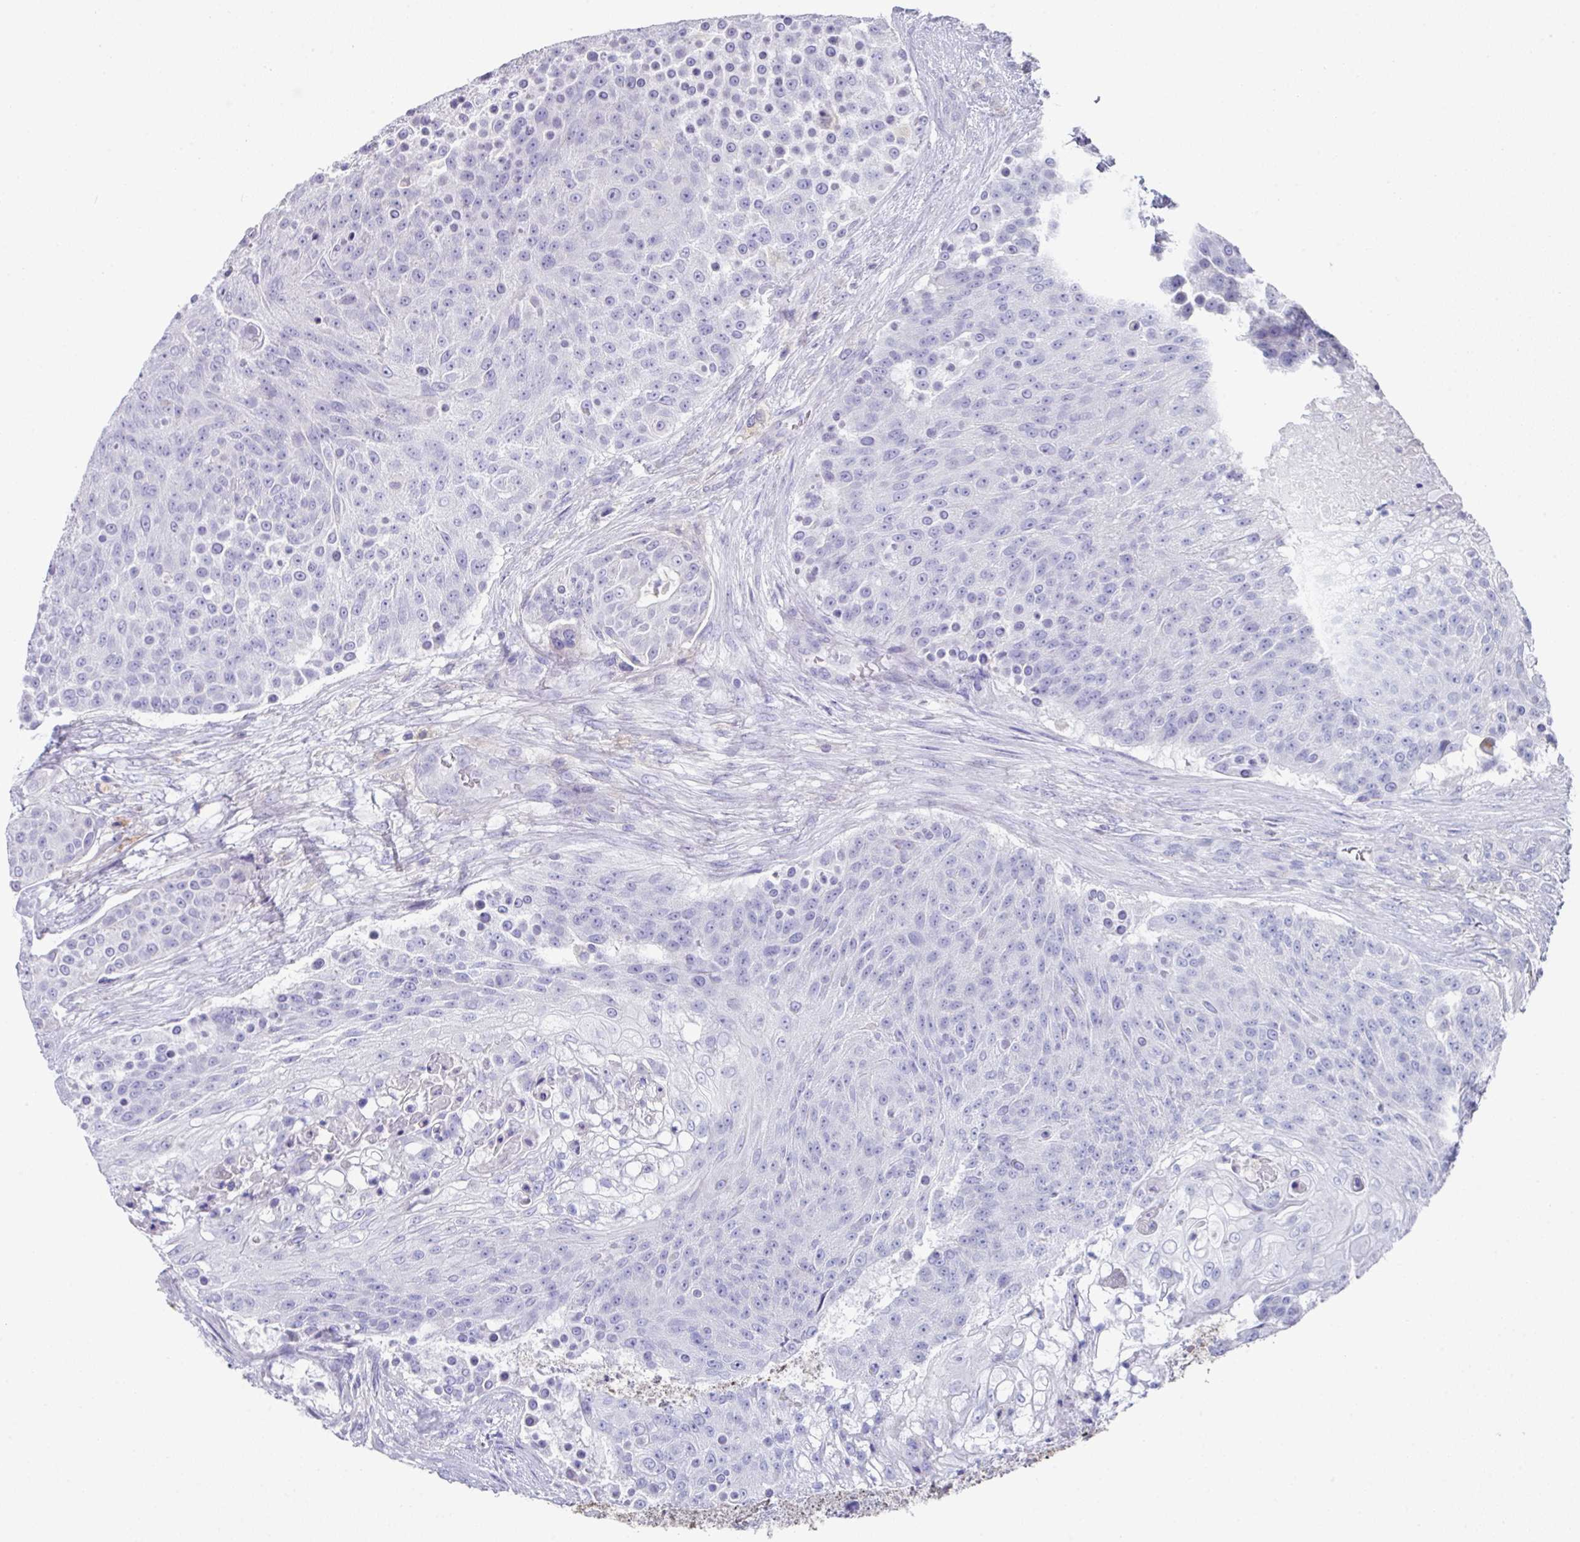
{"staining": {"intensity": "negative", "quantity": "none", "location": "none"}, "tissue": "urothelial cancer", "cell_type": "Tumor cells", "image_type": "cancer", "snomed": [{"axis": "morphology", "description": "Urothelial carcinoma, High grade"}, {"axis": "topography", "description": "Urinary bladder"}], "caption": "This is an immunohistochemistry (IHC) histopathology image of human urothelial cancer. There is no staining in tumor cells.", "gene": "CPVL", "patient": {"sex": "female", "age": 63}}